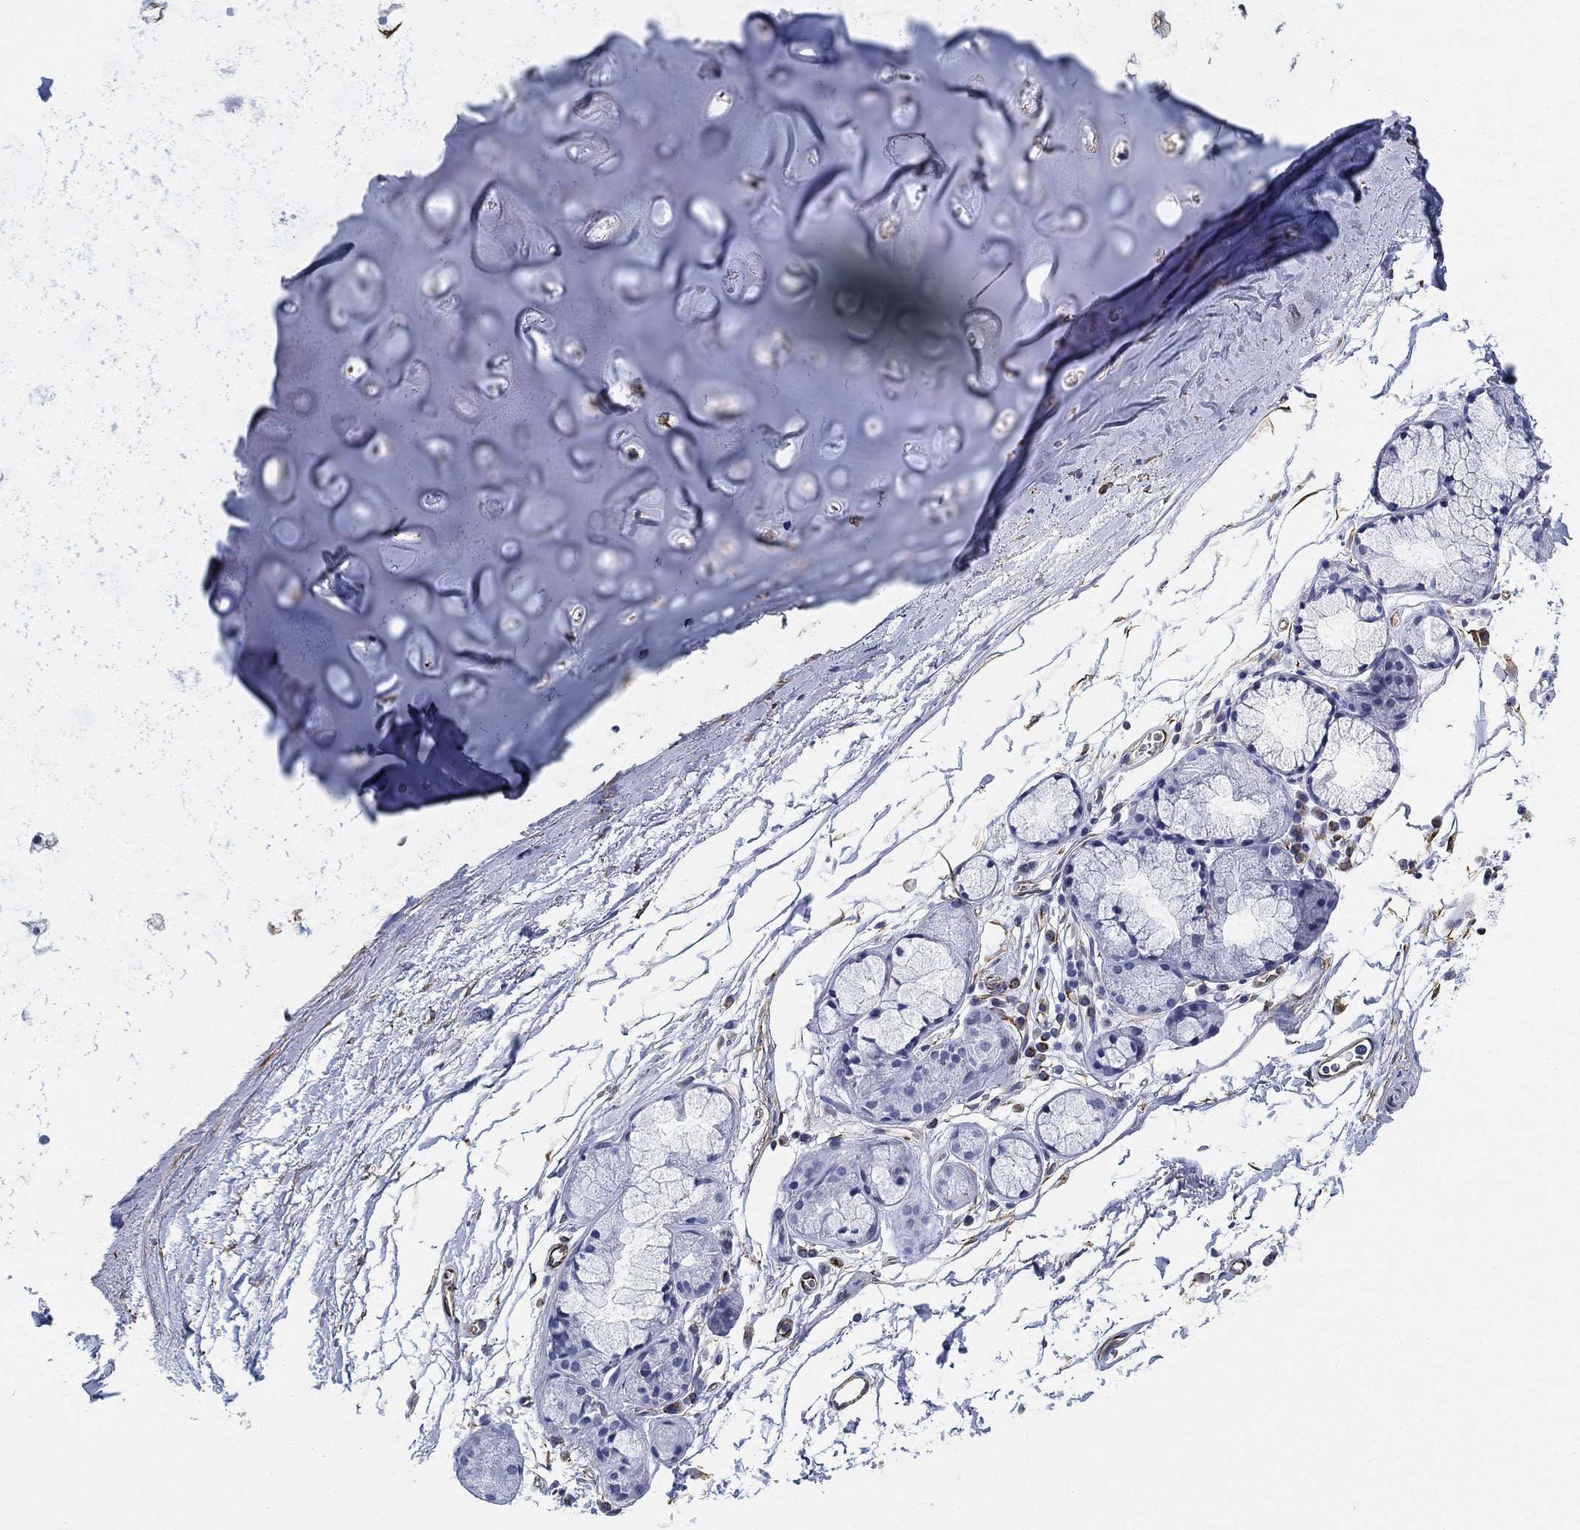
{"staining": {"intensity": "negative", "quantity": "none", "location": "none"}, "tissue": "soft tissue", "cell_type": "Chondrocytes", "image_type": "normal", "snomed": [{"axis": "morphology", "description": "Normal tissue, NOS"}, {"axis": "topography", "description": "Lymph node"}, {"axis": "topography", "description": "Bronchus"}], "caption": "IHC image of unremarkable soft tissue: soft tissue stained with DAB (3,3'-diaminobenzidine) demonstrates no significant protein expression in chondrocytes. (Brightfield microscopy of DAB immunohistochemistry (IHC) at high magnification).", "gene": "PSKH2", "patient": {"sex": "female", "age": 70}}